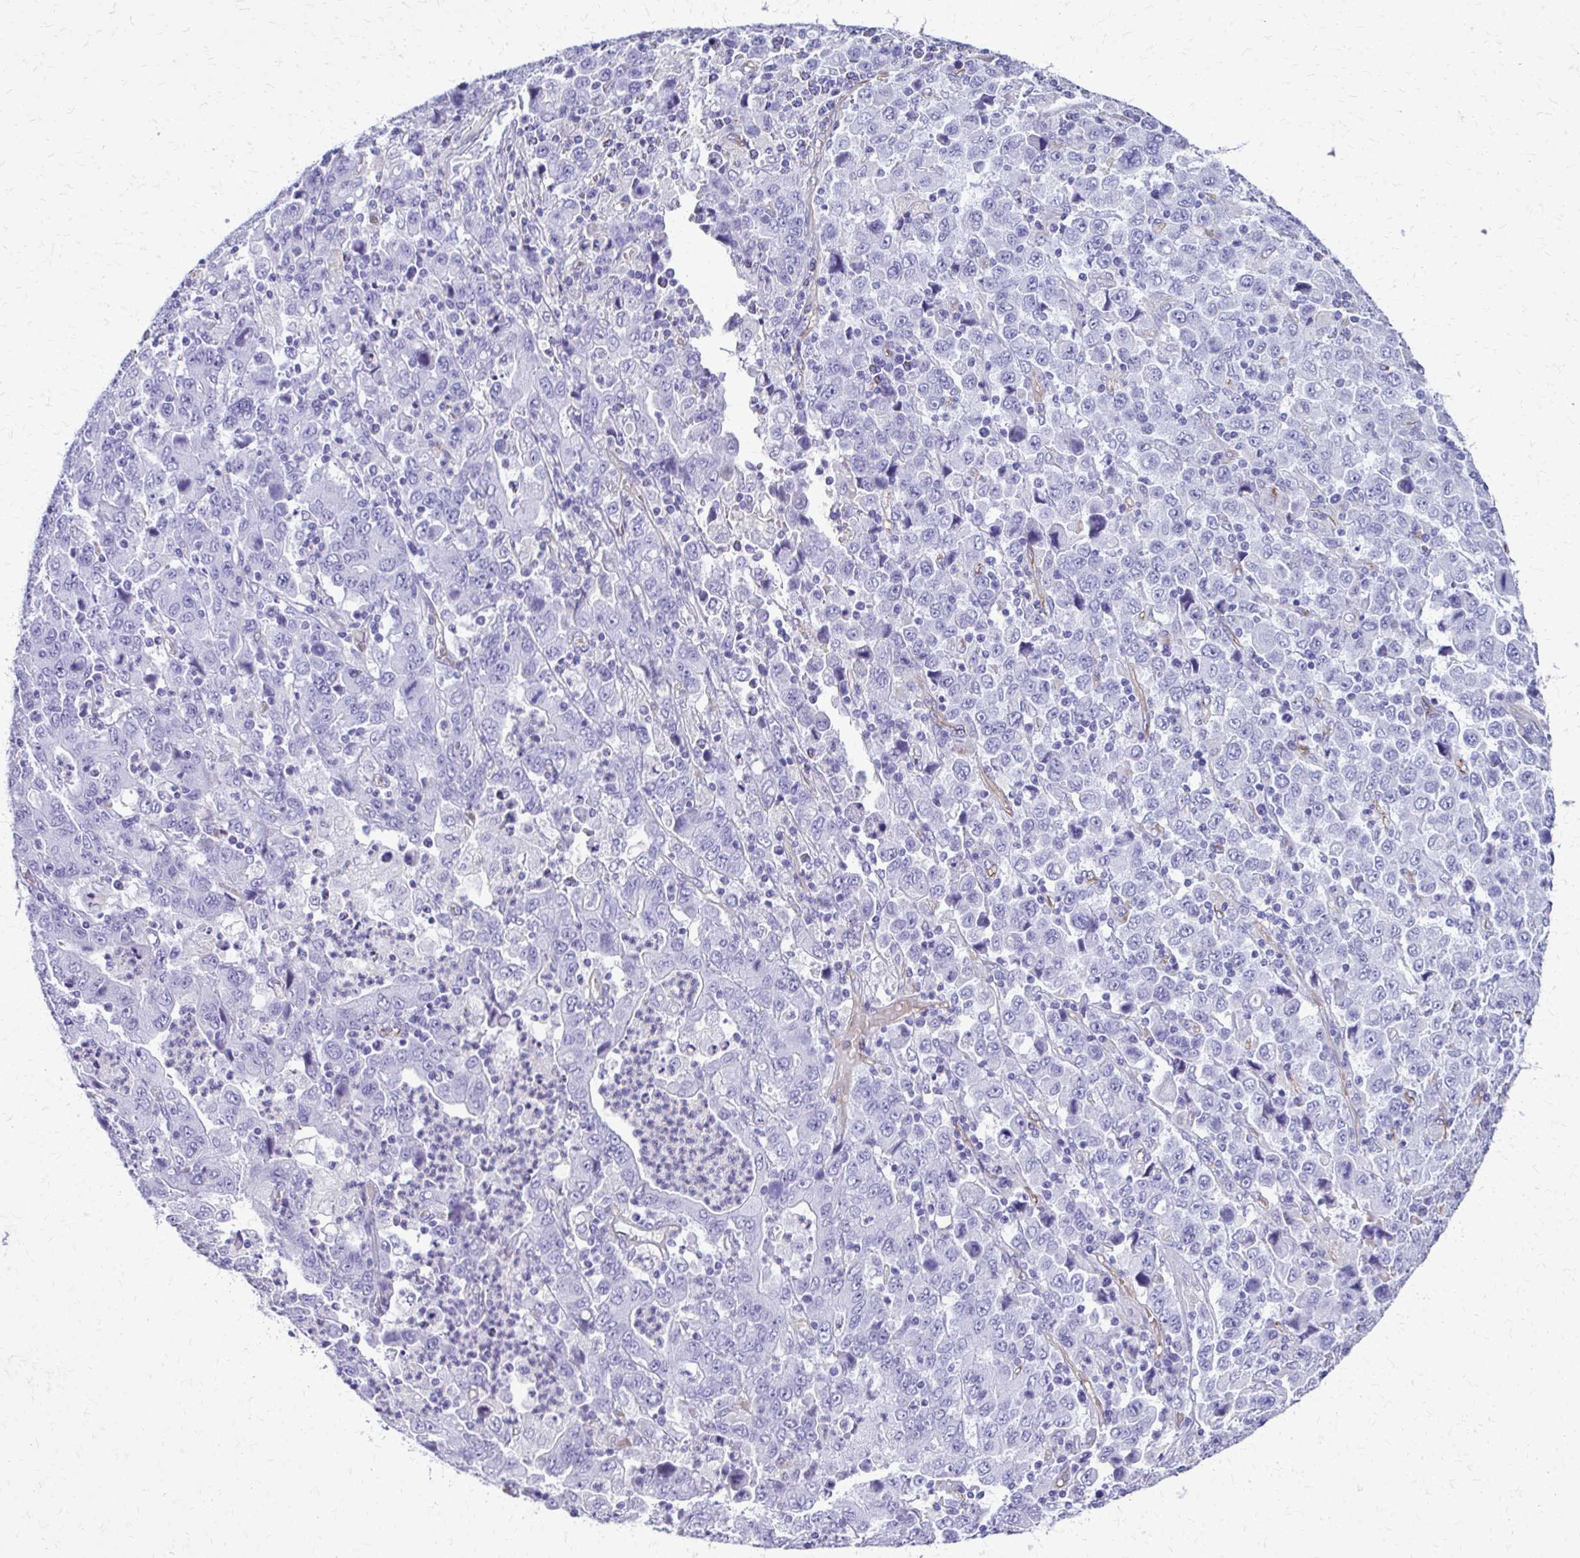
{"staining": {"intensity": "negative", "quantity": "none", "location": "none"}, "tissue": "stomach cancer", "cell_type": "Tumor cells", "image_type": "cancer", "snomed": [{"axis": "morphology", "description": "Adenocarcinoma, NOS"}, {"axis": "topography", "description": "Stomach, upper"}], "caption": "Immunohistochemical staining of adenocarcinoma (stomach) reveals no significant positivity in tumor cells.", "gene": "TPSG1", "patient": {"sex": "male", "age": 69}}